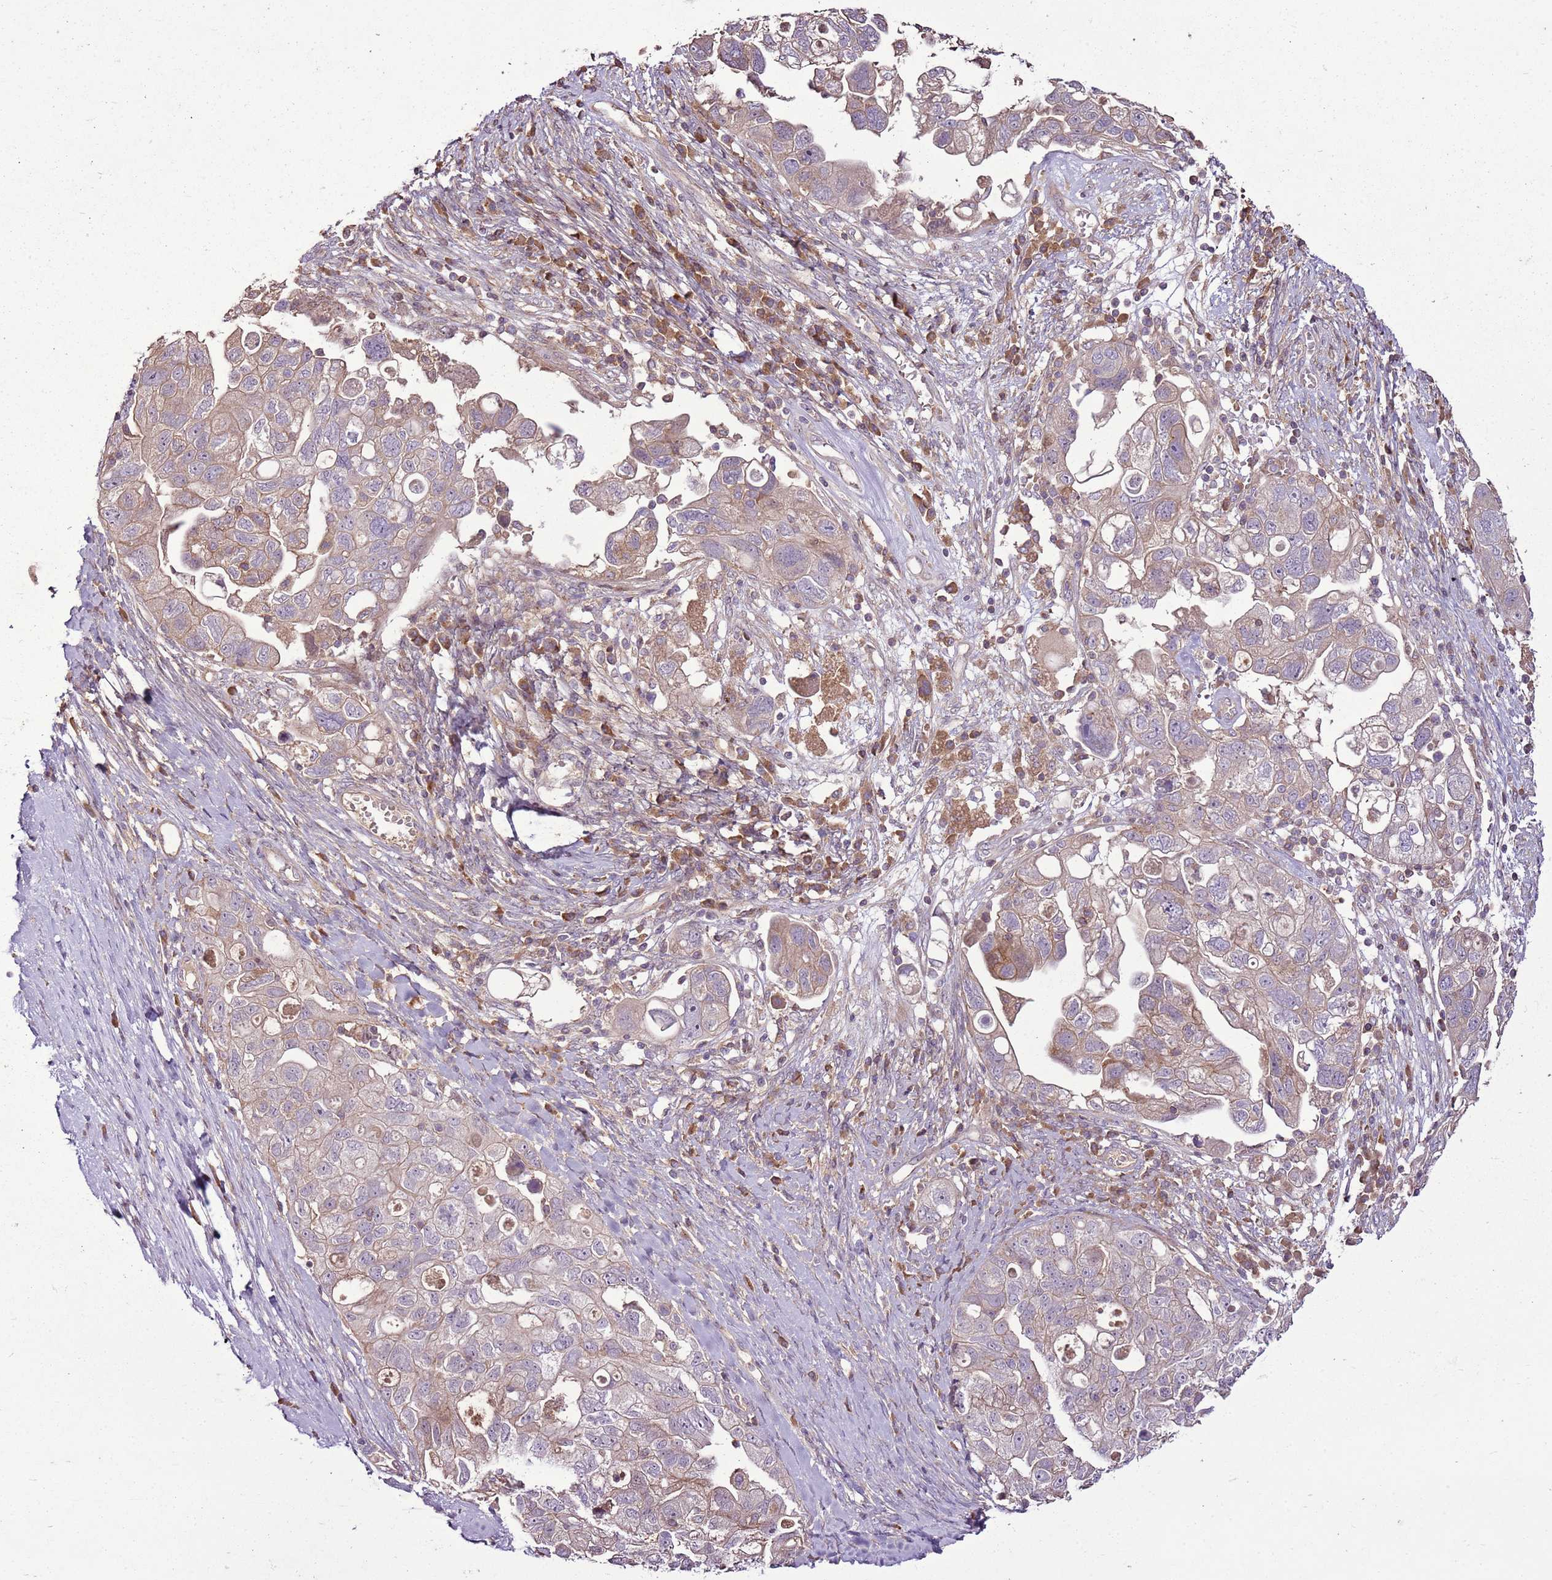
{"staining": {"intensity": "weak", "quantity": "25%-75%", "location": "cytoplasmic/membranous"}, "tissue": "ovarian cancer", "cell_type": "Tumor cells", "image_type": "cancer", "snomed": [{"axis": "morphology", "description": "Carcinoma, NOS"}, {"axis": "morphology", "description": "Cystadenocarcinoma, serous, NOS"}, {"axis": "topography", "description": "Ovary"}], "caption": "There is low levels of weak cytoplasmic/membranous staining in tumor cells of carcinoma (ovarian), as demonstrated by immunohistochemical staining (brown color).", "gene": "ANKRD24", "patient": {"sex": "female", "age": 69}}